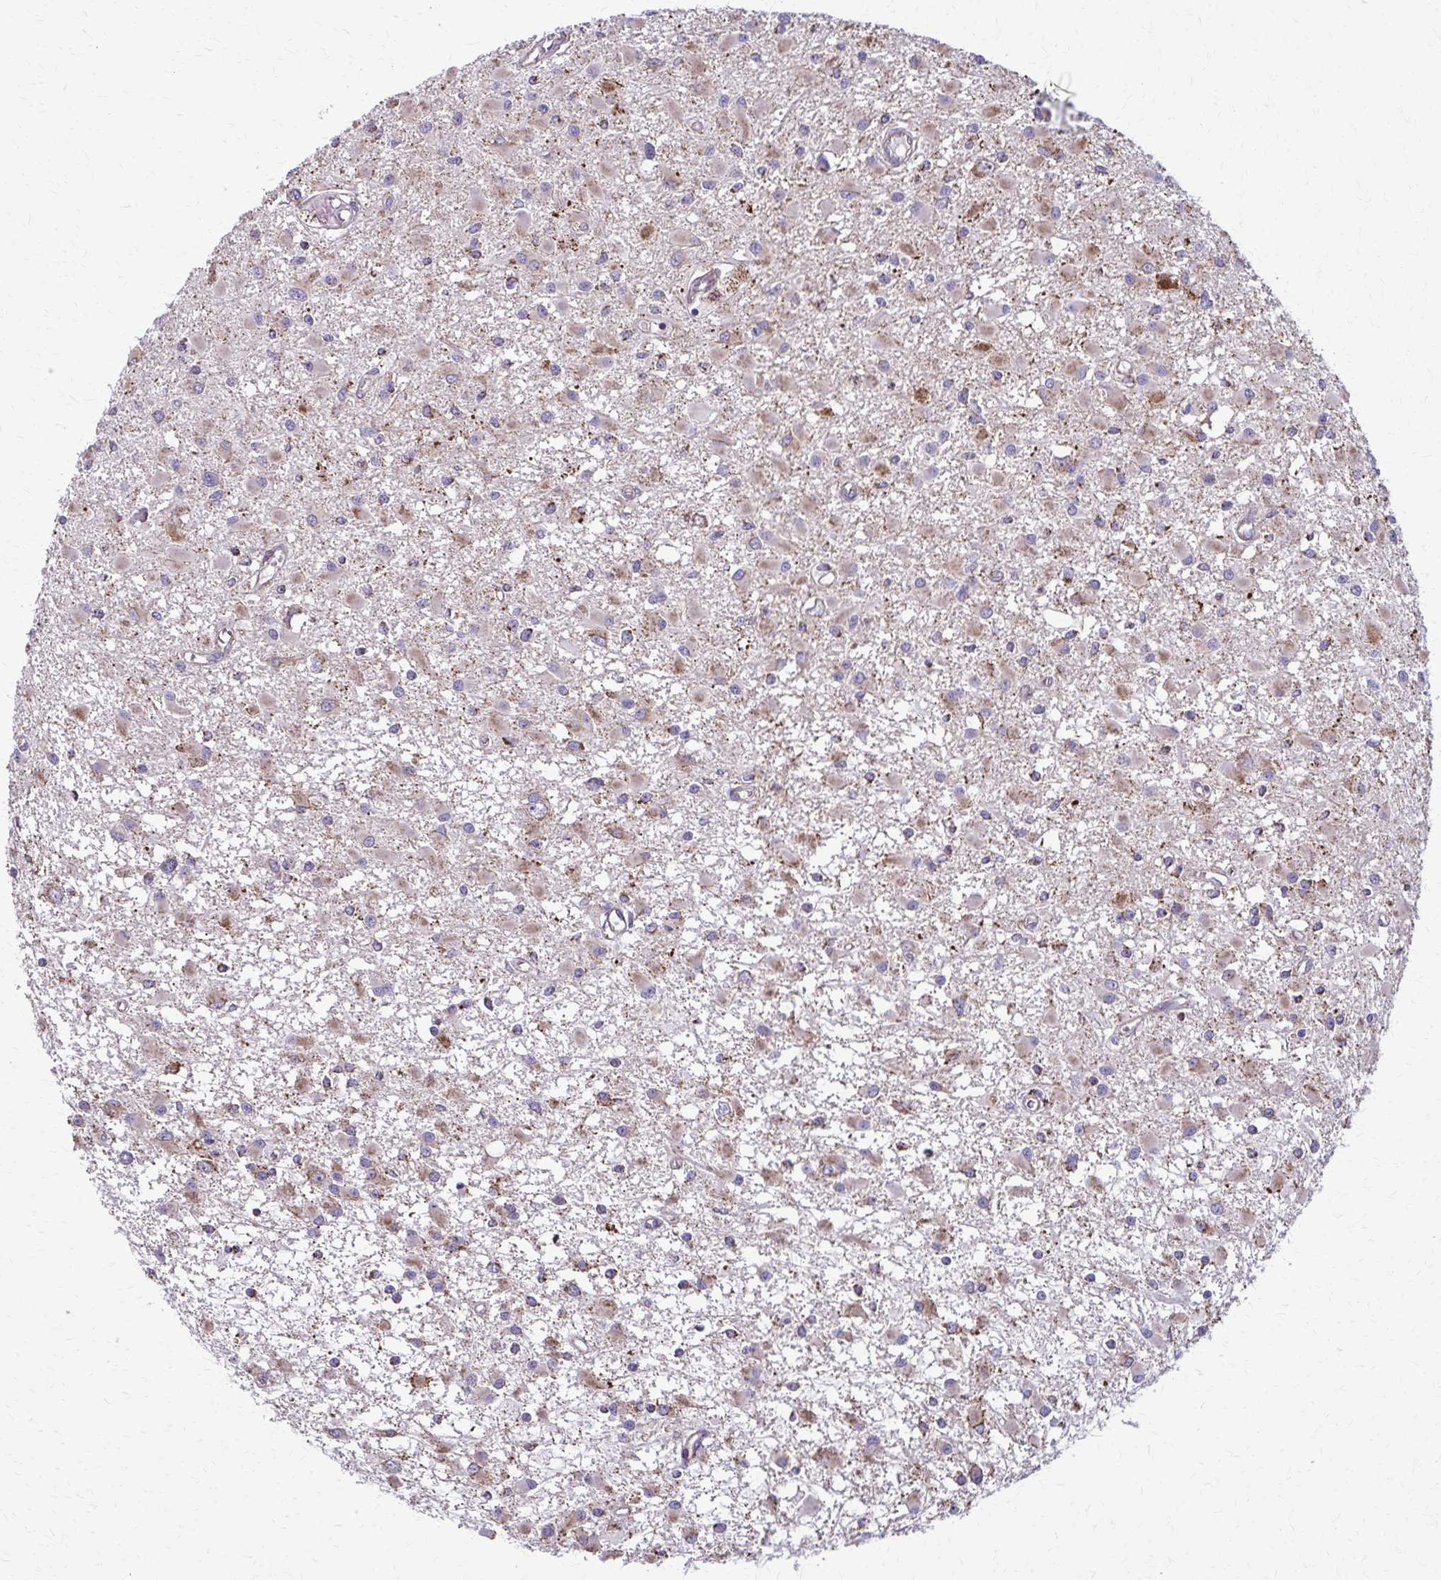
{"staining": {"intensity": "moderate", "quantity": "25%-75%", "location": "cytoplasmic/membranous"}, "tissue": "glioma", "cell_type": "Tumor cells", "image_type": "cancer", "snomed": [{"axis": "morphology", "description": "Glioma, malignant, High grade"}, {"axis": "topography", "description": "Brain"}], "caption": "Immunohistochemical staining of human malignant glioma (high-grade) displays medium levels of moderate cytoplasmic/membranous expression in approximately 25%-75% of tumor cells. Nuclei are stained in blue.", "gene": "TVP23A", "patient": {"sex": "male", "age": 54}}